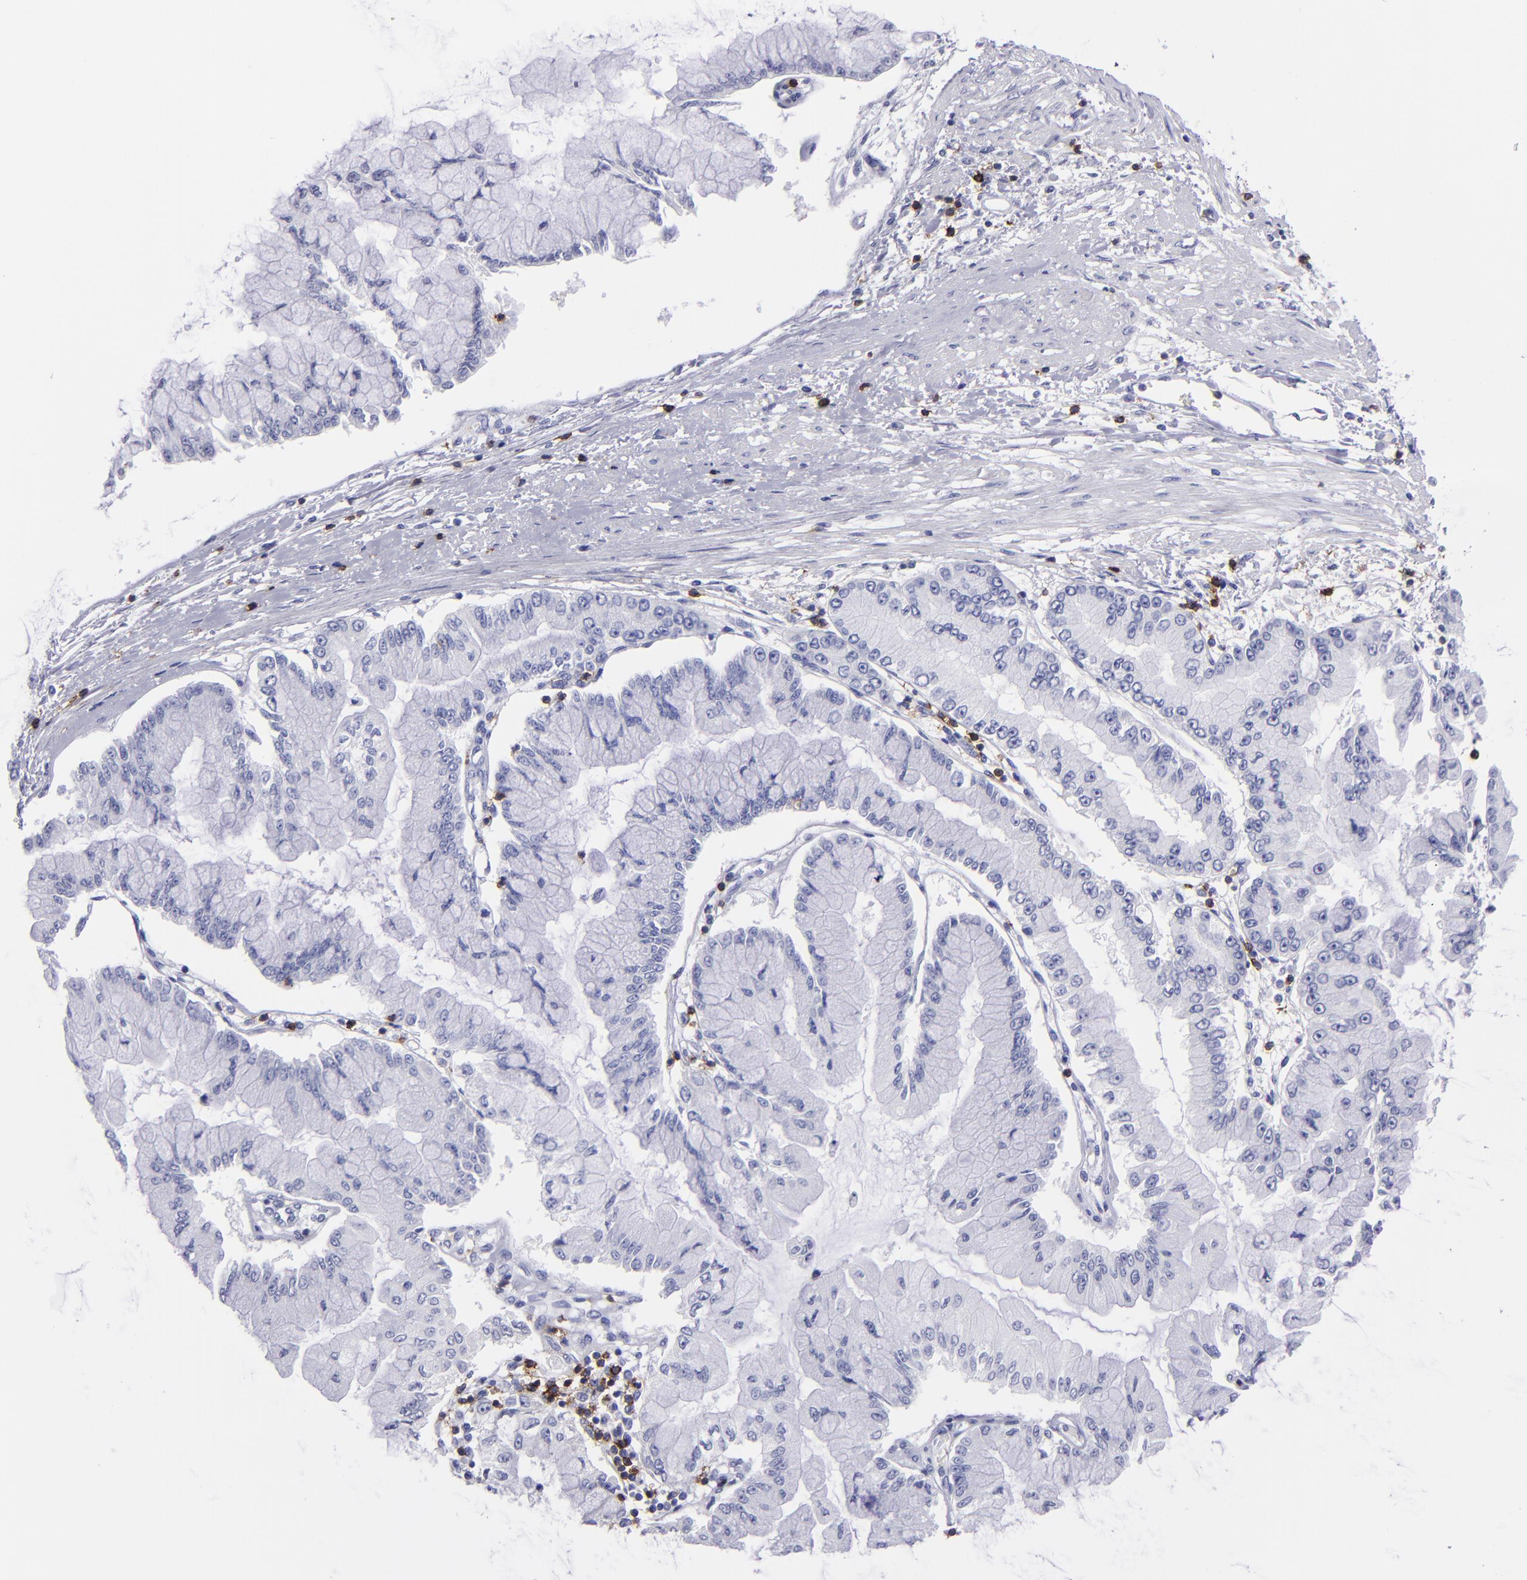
{"staining": {"intensity": "negative", "quantity": "none", "location": "none"}, "tissue": "liver cancer", "cell_type": "Tumor cells", "image_type": "cancer", "snomed": [{"axis": "morphology", "description": "Cholangiocarcinoma"}, {"axis": "topography", "description": "Liver"}], "caption": "DAB immunohistochemical staining of human liver cancer (cholangiocarcinoma) reveals no significant positivity in tumor cells.", "gene": "CD6", "patient": {"sex": "female", "age": 79}}